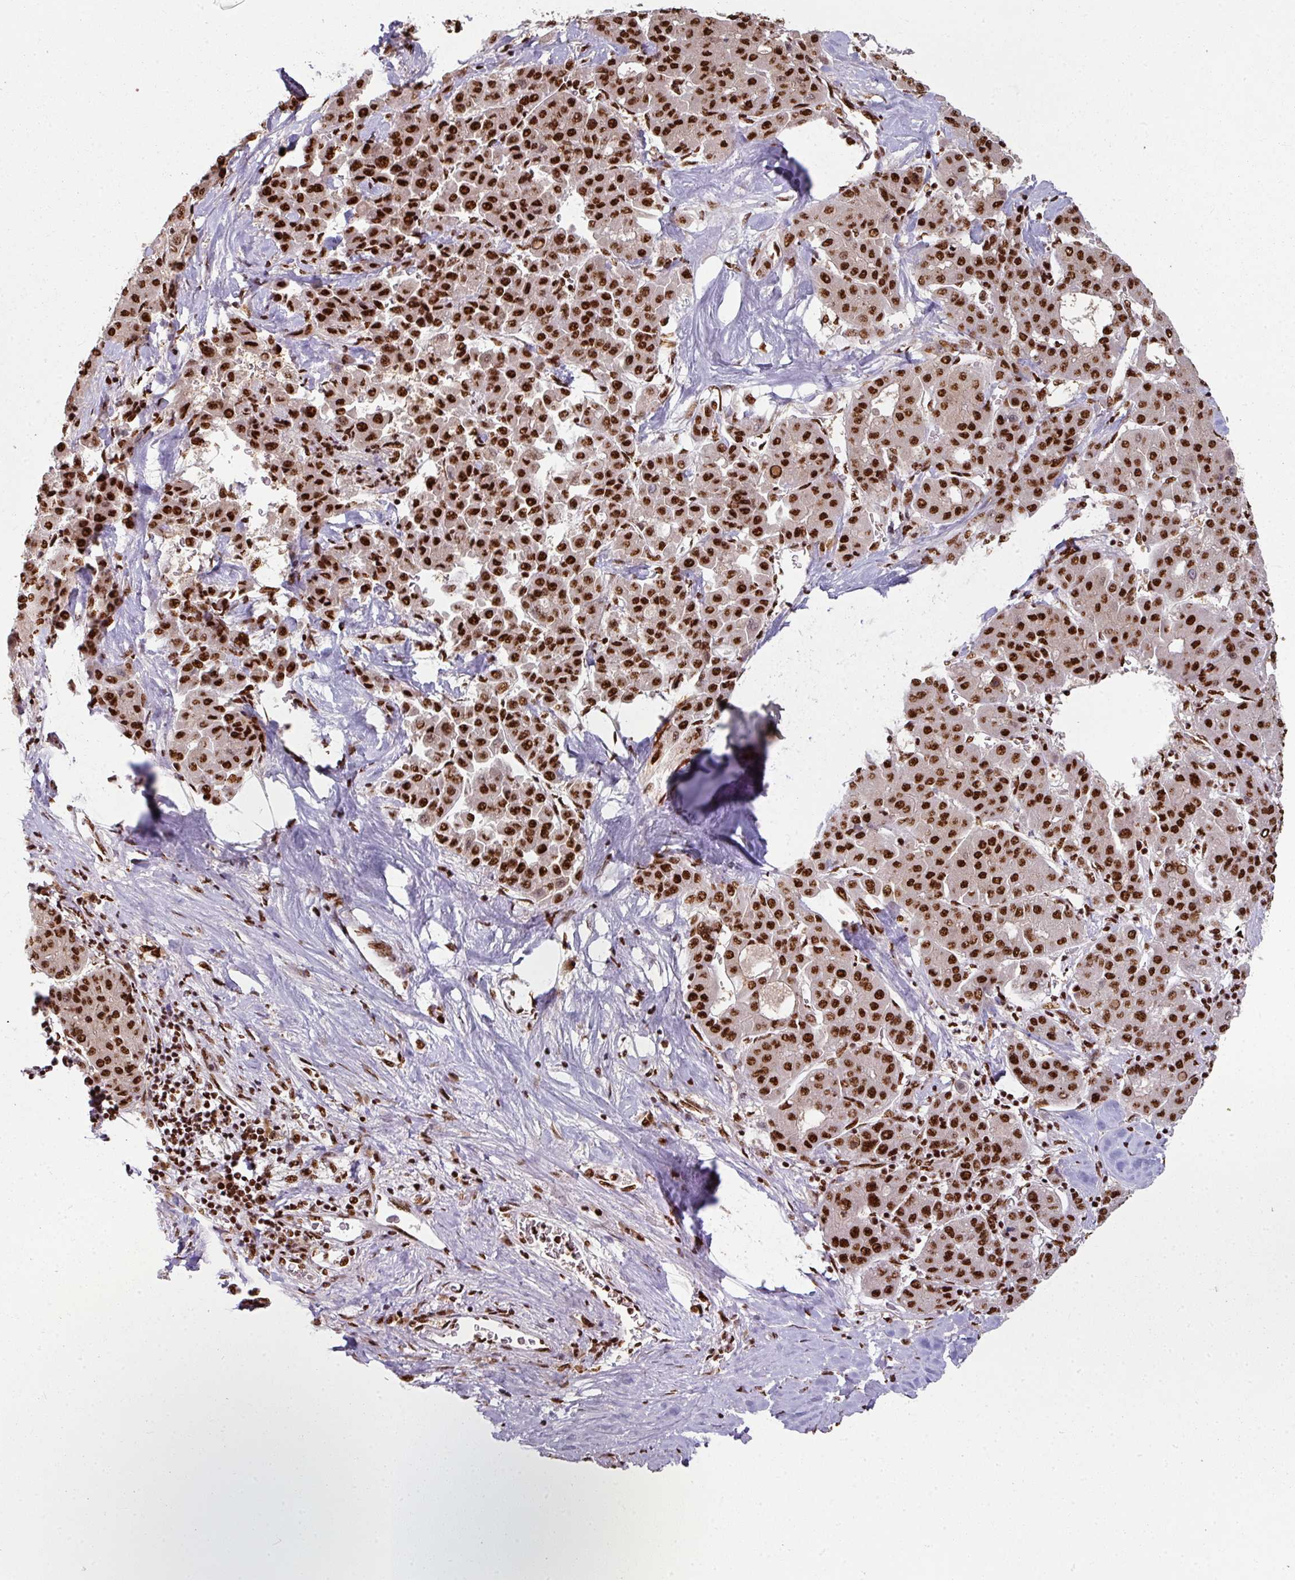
{"staining": {"intensity": "strong", "quantity": ">75%", "location": "nuclear"}, "tissue": "liver cancer", "cell_type": "Tumor cells", "image_type": "cancer", "snomed": [{"axis": "morphology", "description": "Carcinoma, Hepatocellular, NOS"}, {"axis": "topography", "description": "Liver"}], "caption": "This is a micrograph of IHC staining of liver cancer (hepatocellular carcinoma), which shows strong expression in the nuclear of tumor cells.", "gene": "SIK3", "patient": {"sex": "male", "age": 65}}